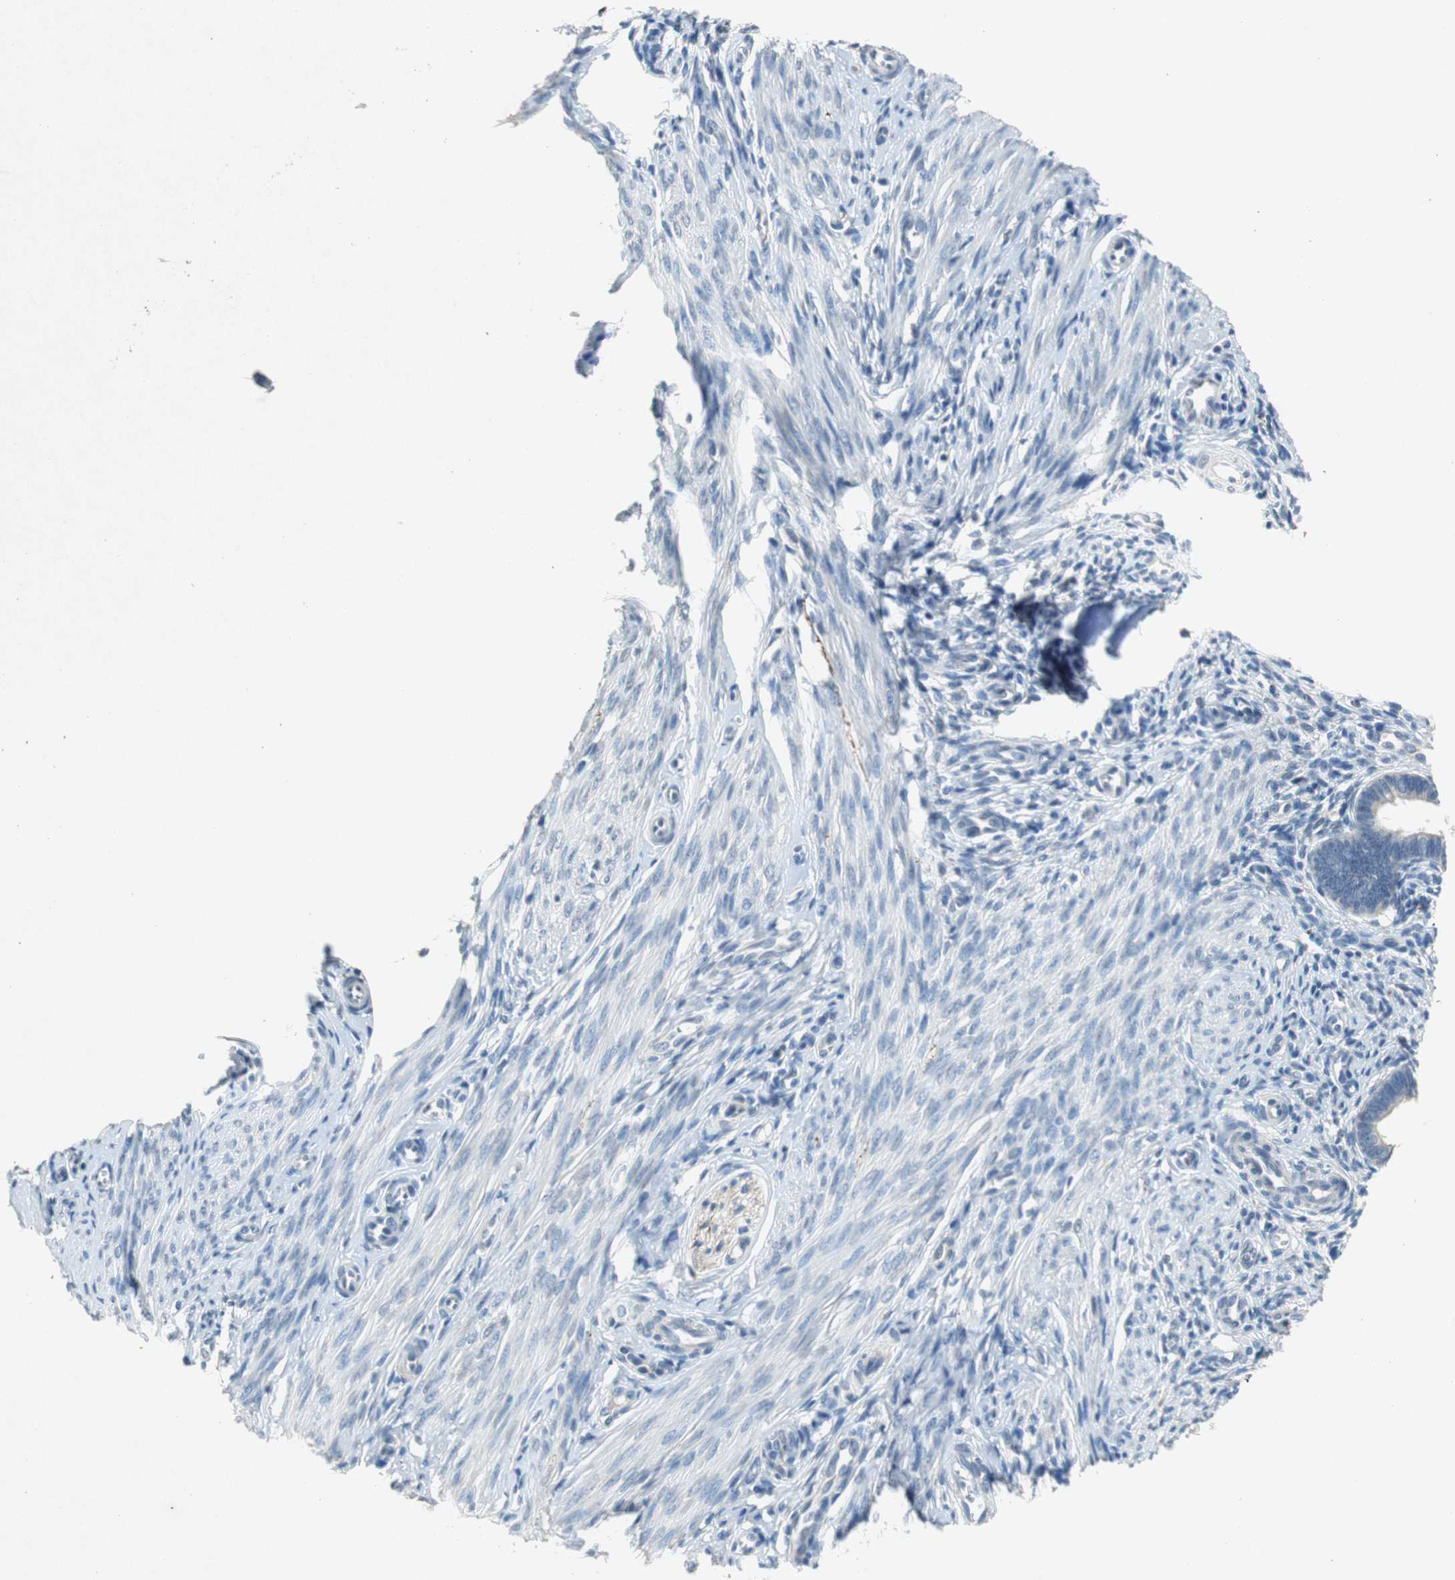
{"staining": {"intensity": "negative", "quantity": "none", "location": "none"}, "tissue": "endometrium", "cell_type": "Cells in endometrial stroma", "image_type": "normal", "snomed": [{"axis": "morphology", "description": "Normal tissue, NOS"}, {"axis": "topography", "description": "Endometrium"}], "caption": "The immunohistochemistry micrograph has no significant staining in cells in endometrial stroma of endometrium.", "gene": "GLCCI1", "patient": {"sex": "female", "age": 27}}